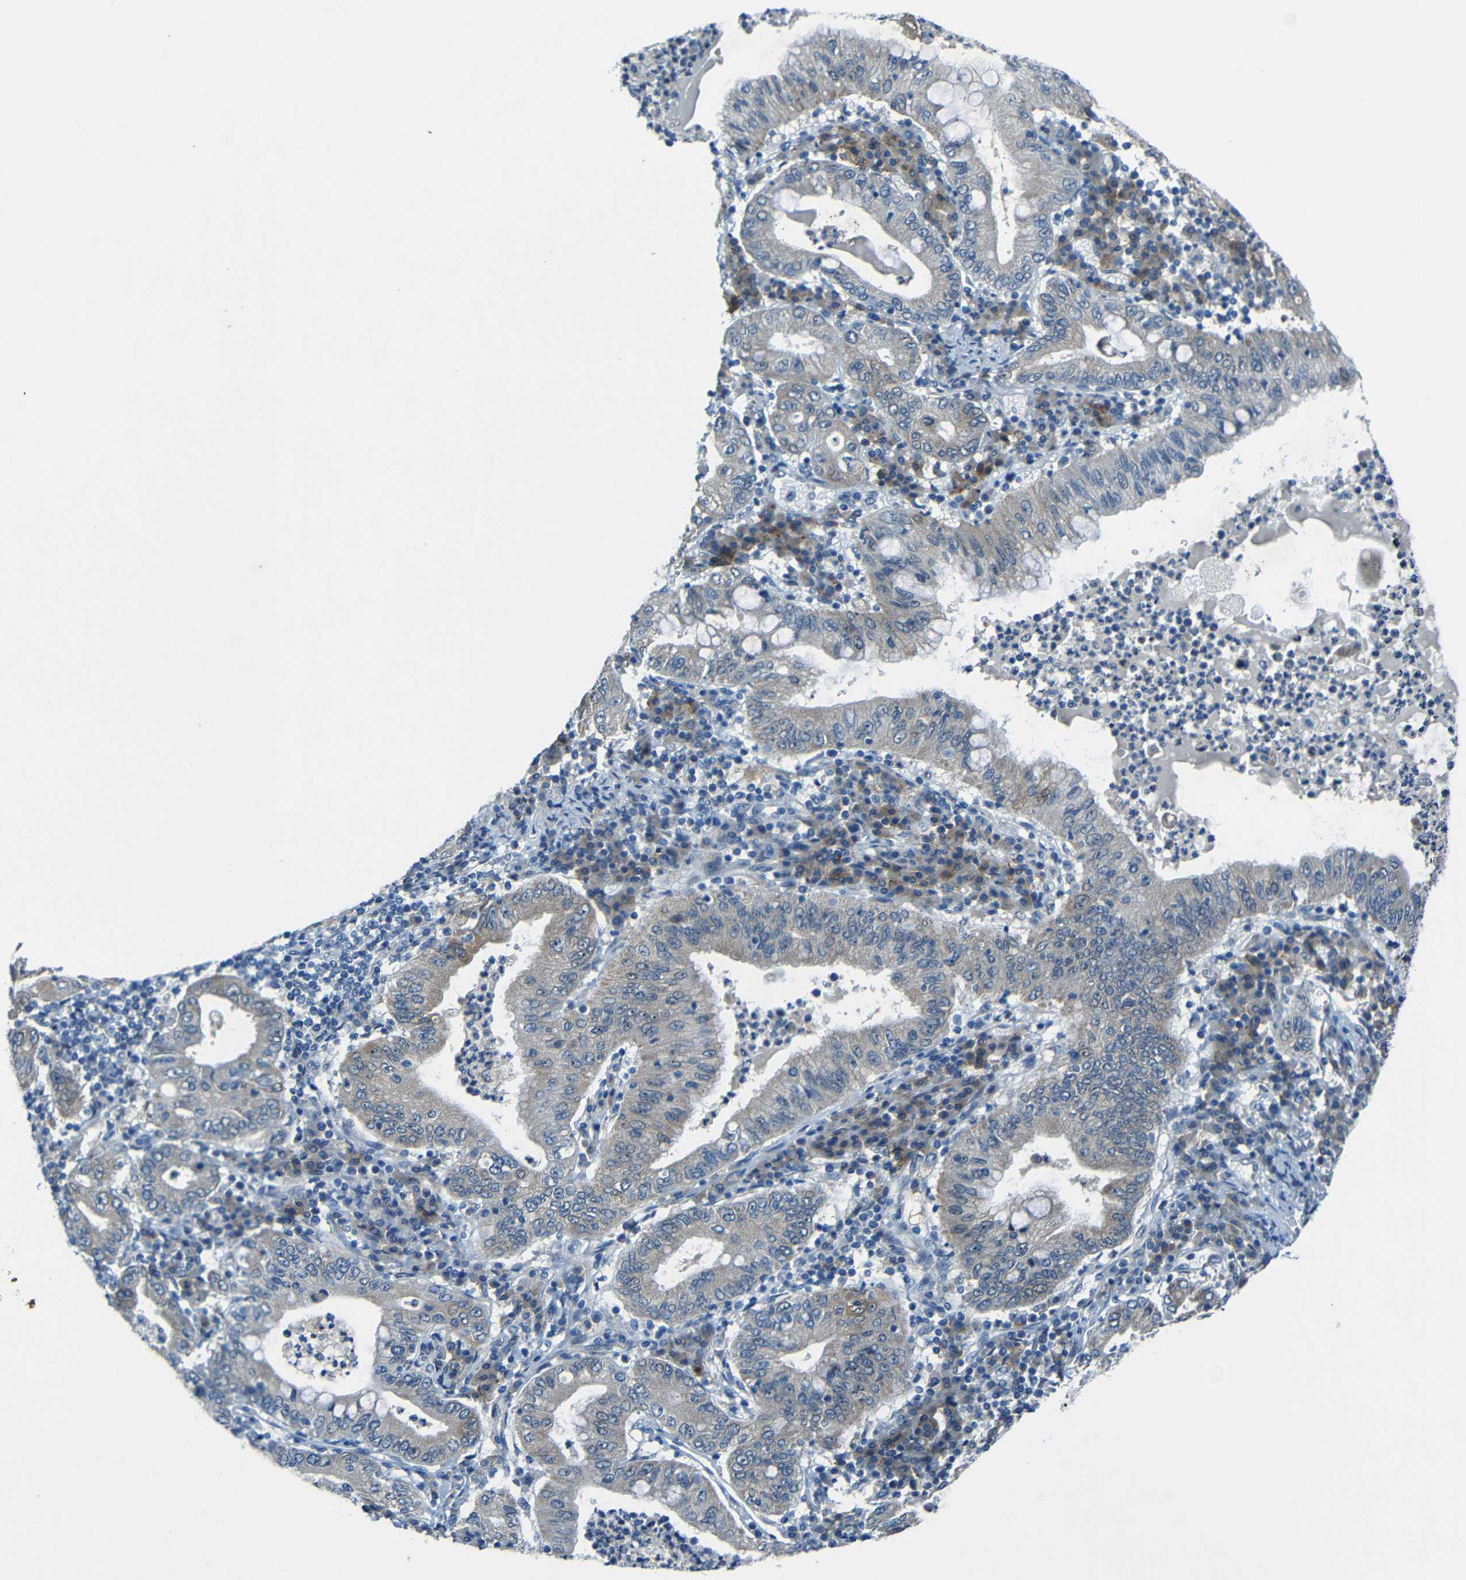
{"staining": {"intensity": "negative", "quantity": "none", "location": "none"}, "tissue": "stomach cancer", "cell_type": "Tumor cells", "image_type": "cancer", "snomed": [{"axis": "morphology", "description": "Normal tissue, NOS"}, {"axis": "morphology", "description": "Adenocarcinoma, NOS"}, {"axis": "topography", "description": "Esophagus"}, {"axis": "topography", "description": "Stomach, upper"}, {"axis": "topography", "description": "Peripheral nerve tissue"}], "caption": "Immunohistochemistry (IHC) micrograph of adenocarcinoma (stomach) stained for a protein (brown), which exhibits no staining in tumor cells.", "gene": "ANKRD22", "patient": {"sex": "male", "age": 62}}